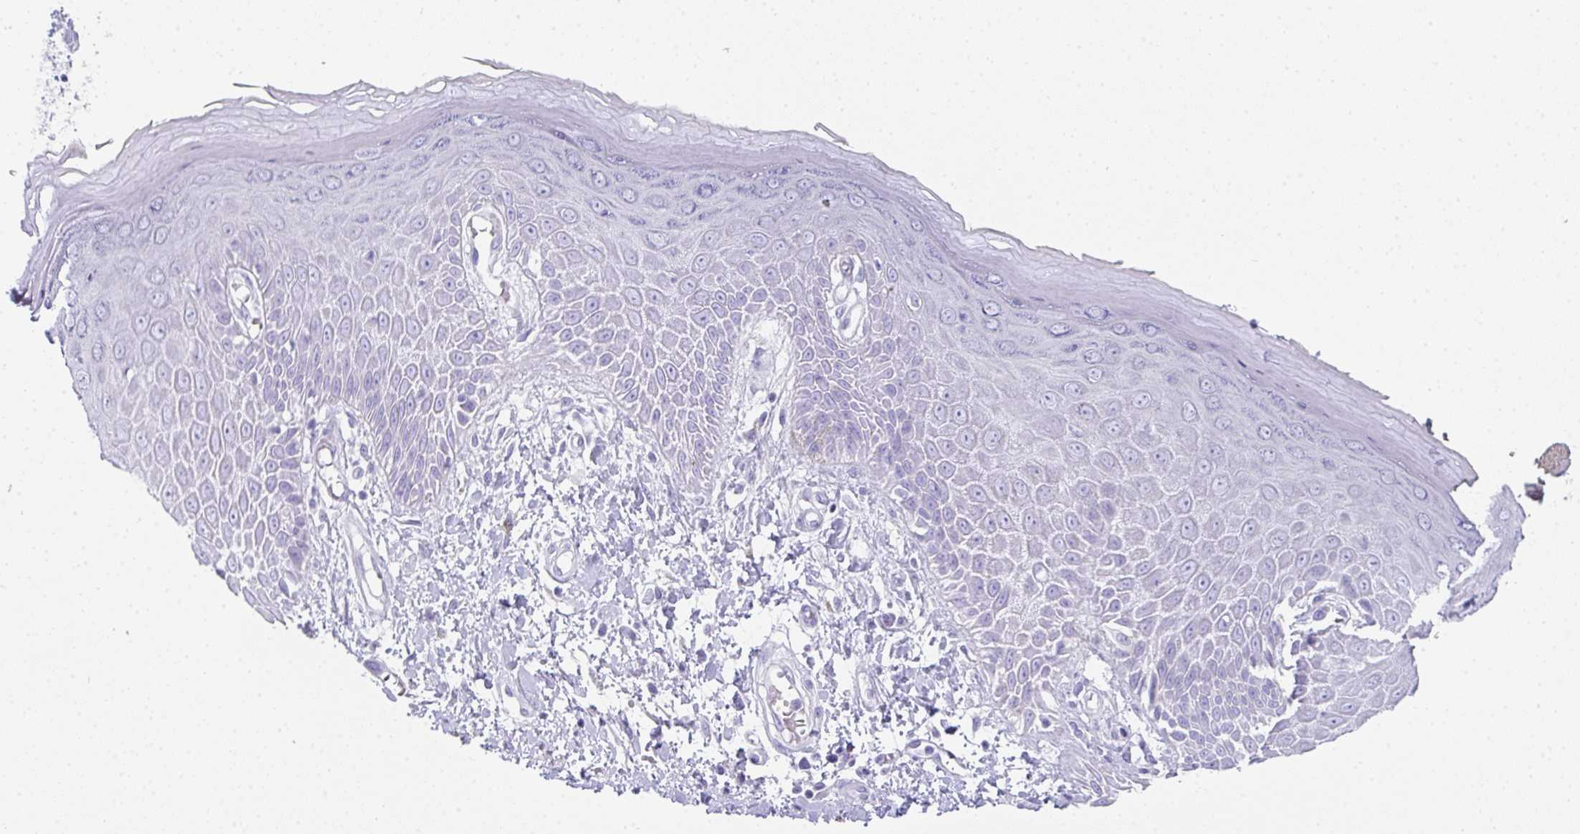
{"staining": {"intensity": "moderate", "quantity": "<25%", "location": "cytoplasmic/membranous"}, "tissue": "skin", "cell_type": "Epidermal cells", "image_type": "normal", "snomed": [{"axis": "morphology", "description": "Normal tissue, NOS"}, {"axis": "topography", "description": "Anal"}, {"axis": "topography", "description": "Peripheral nerve tissue"}], "caption": "IHC (DAB (3,3'-diaminobenzidine)) staining of unremarkable skin reveals moderate cytoplasmic/membranous protein staining in about <25% of epidermal cells. The protein is shown in brown color, while the nuclei are stained blue.", "gene": "RLF", "patient": {"sex": "male", "age": 78}}